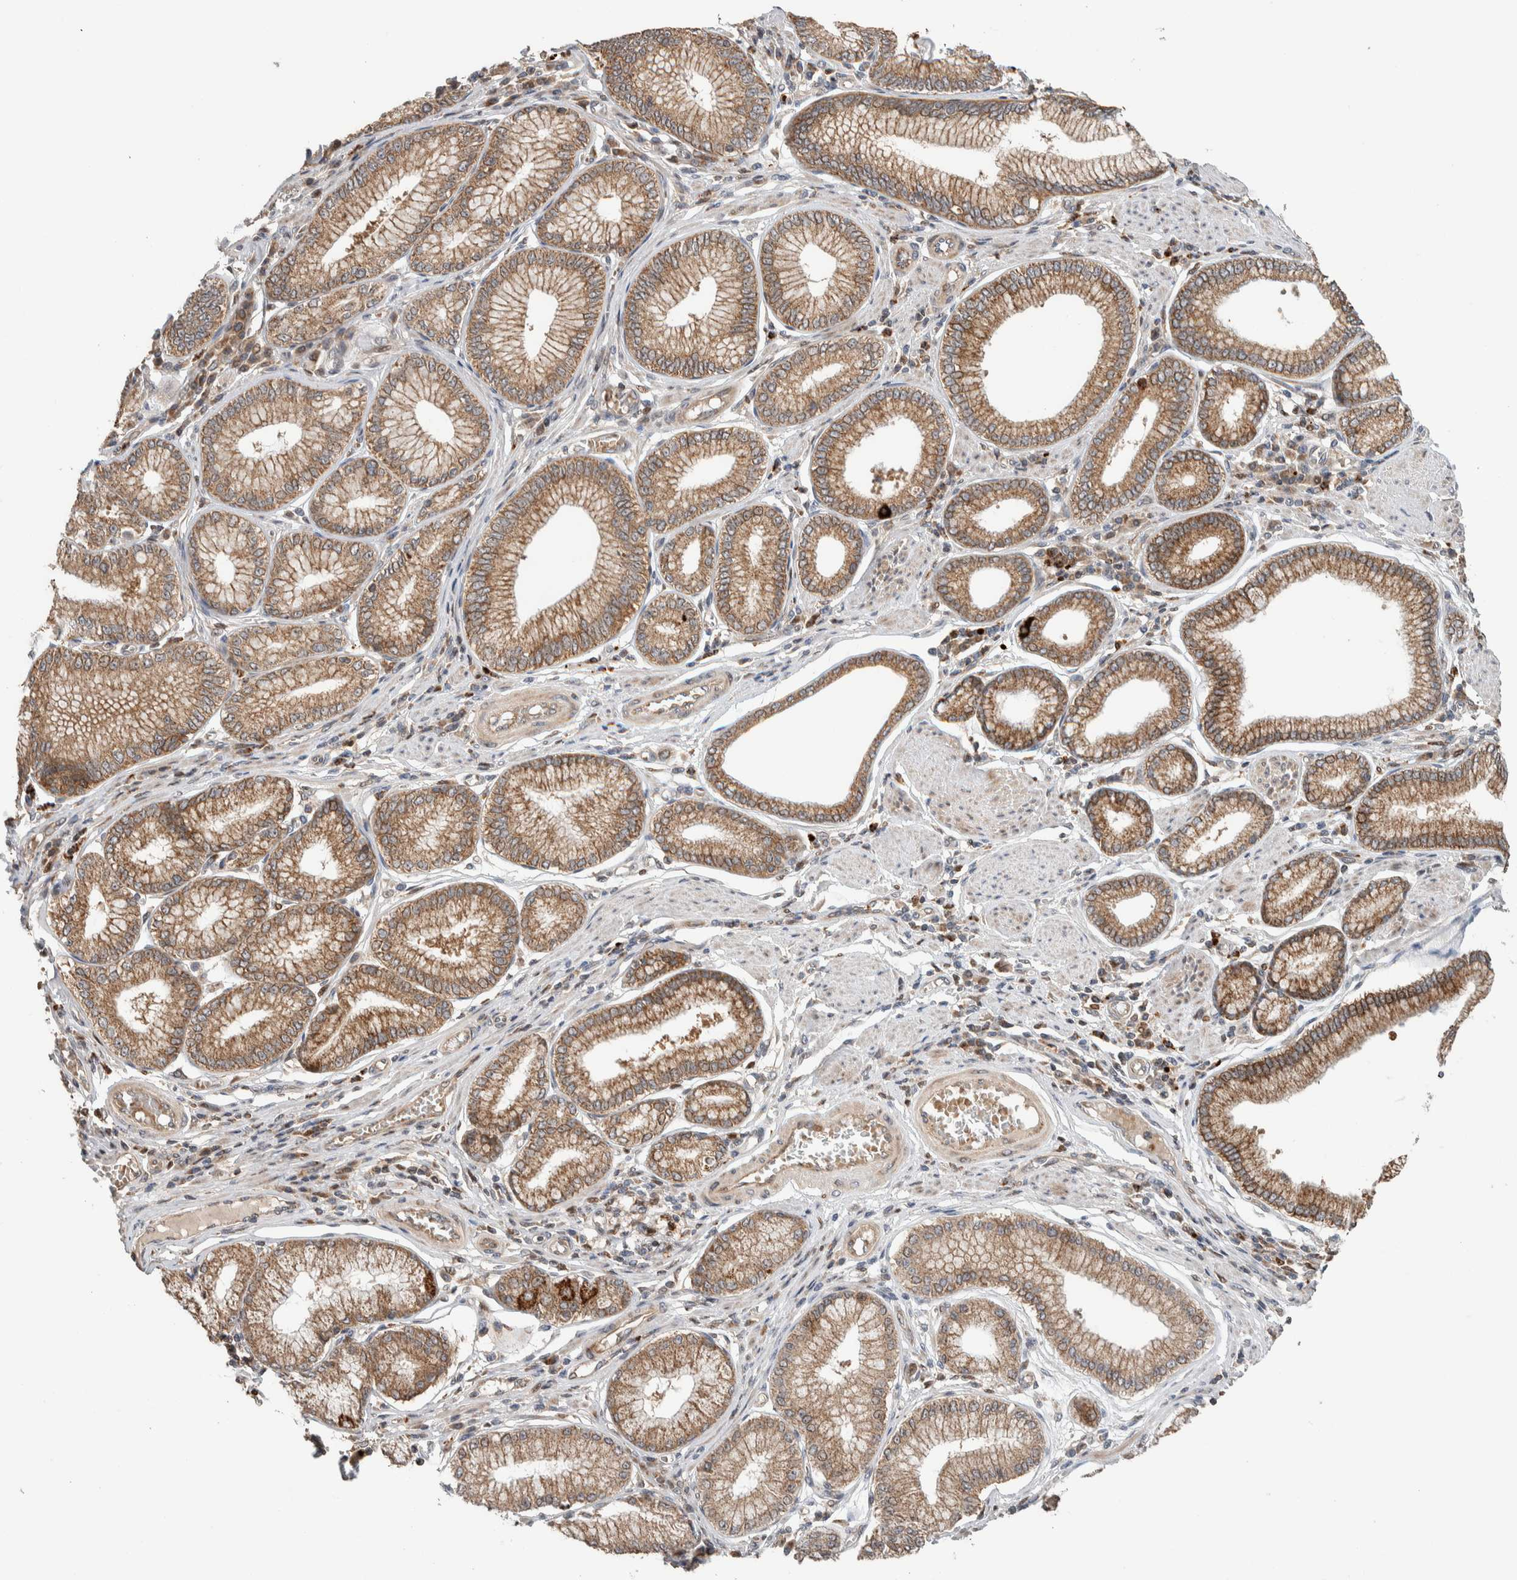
{"staining": {"intensity": "moderate", "quantity": ">75%", "location": "cytoplasmic/membranous"}, "tissue": "stomach cancer", "cell_type": "Tumor cells", "image_type": "cancer", "snomed": [{"axis": "morphology", "description": "Adenocarcinoma, NOS"}, {"axis": "topography", "description": "Stomach"}], "caption": "Approximately >75% of tumor cells in adenocarcinoma (stomach) demonstrate moderate cytoplasmic/membranous protein staining as visualized by brown immunohistochemical staining.", "gene": "VPS53", "patient": {"sex": "male", "age": 59}}